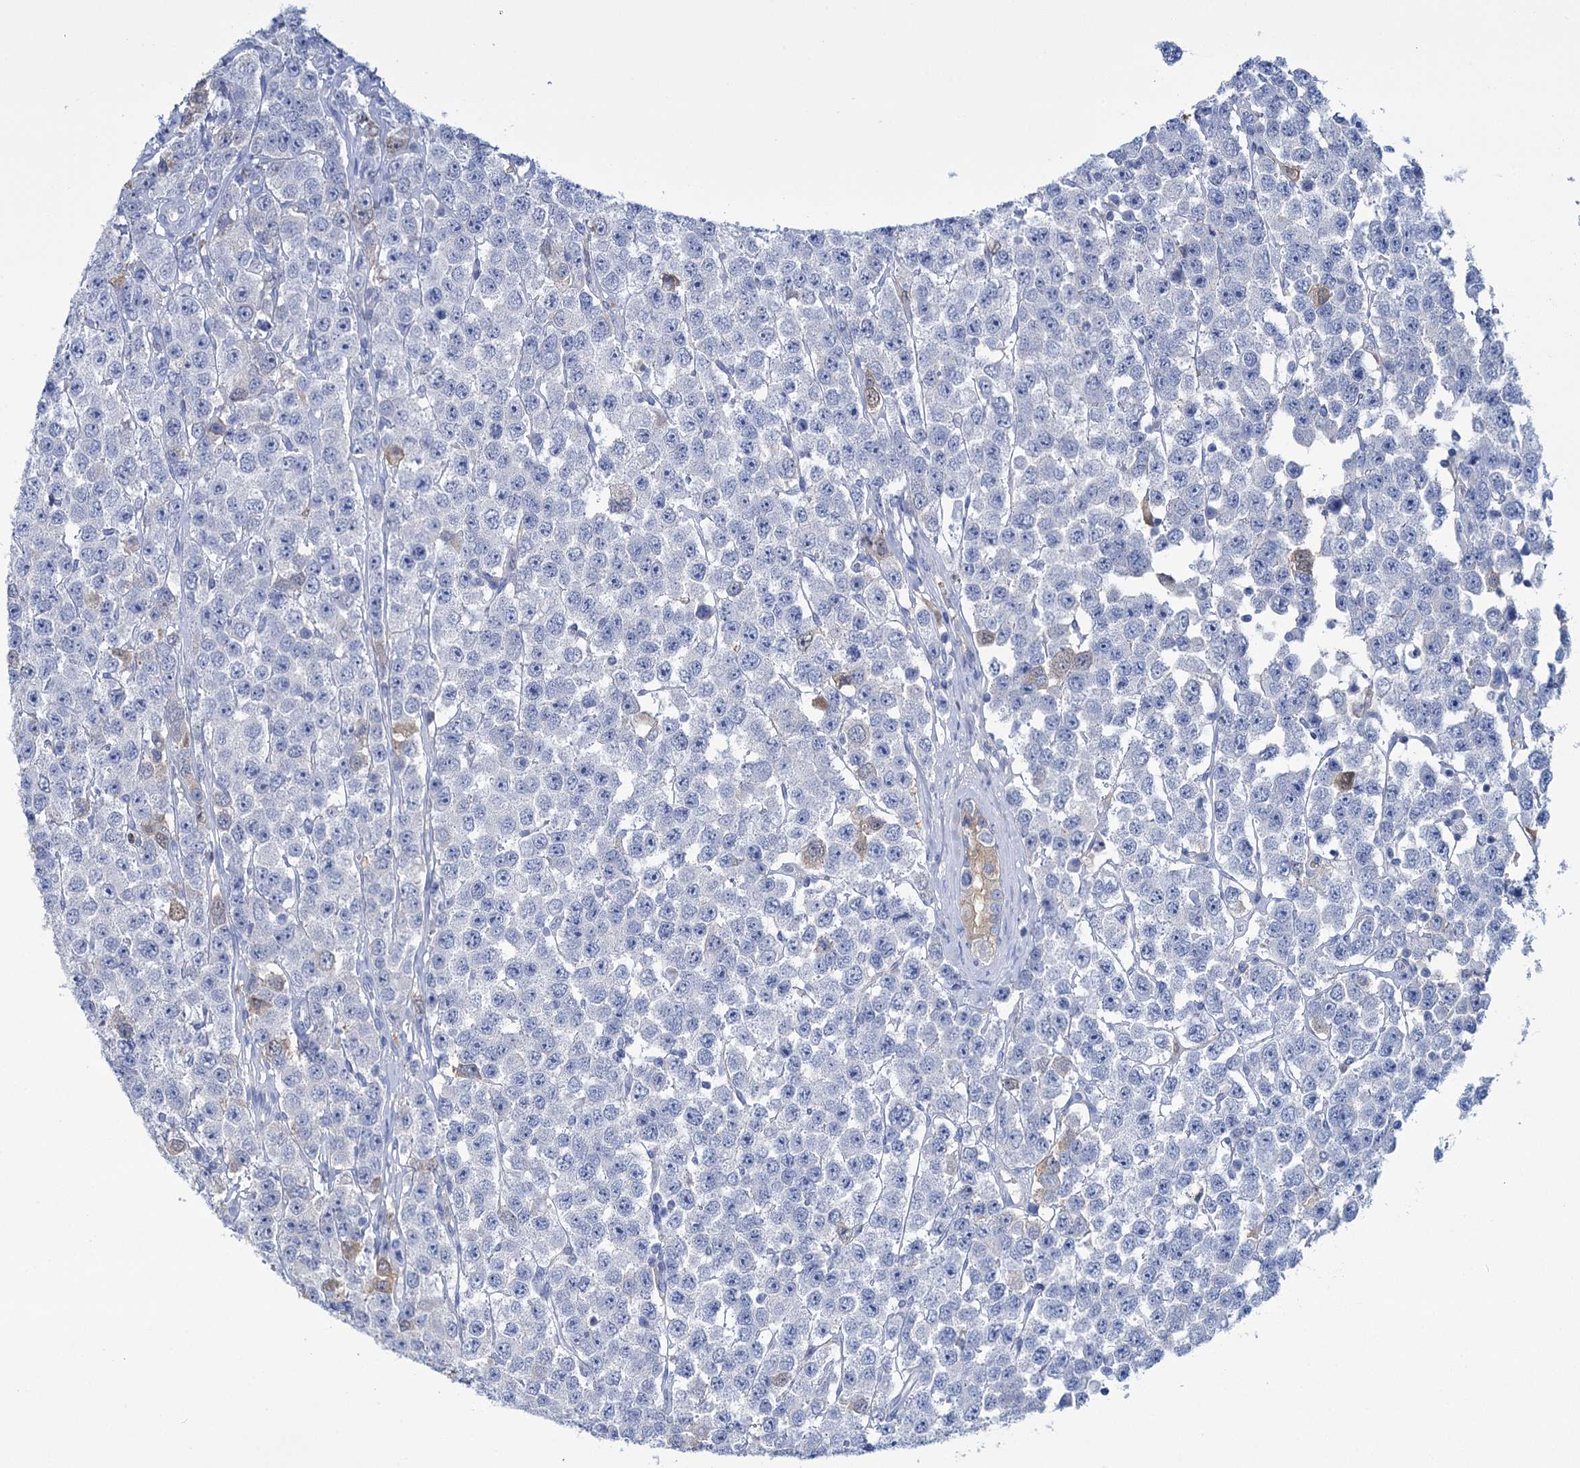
{"staining": {"intensity": "negative", "quantity": "none", "location": "none"}, "tissue": "testis cancer", "cell_type": "Tumor cells", "image_type": "cancer", "snomed": [{"axis": "morphology", "description": "Seminoma, NOS"}, {"axis": "topography", "description": "Testis"}], "caption": "Tumor cells show no significant positivity in testis seminoma.", "gene": "FBXW12", "patient": {"sex": "male", "age": 28}}